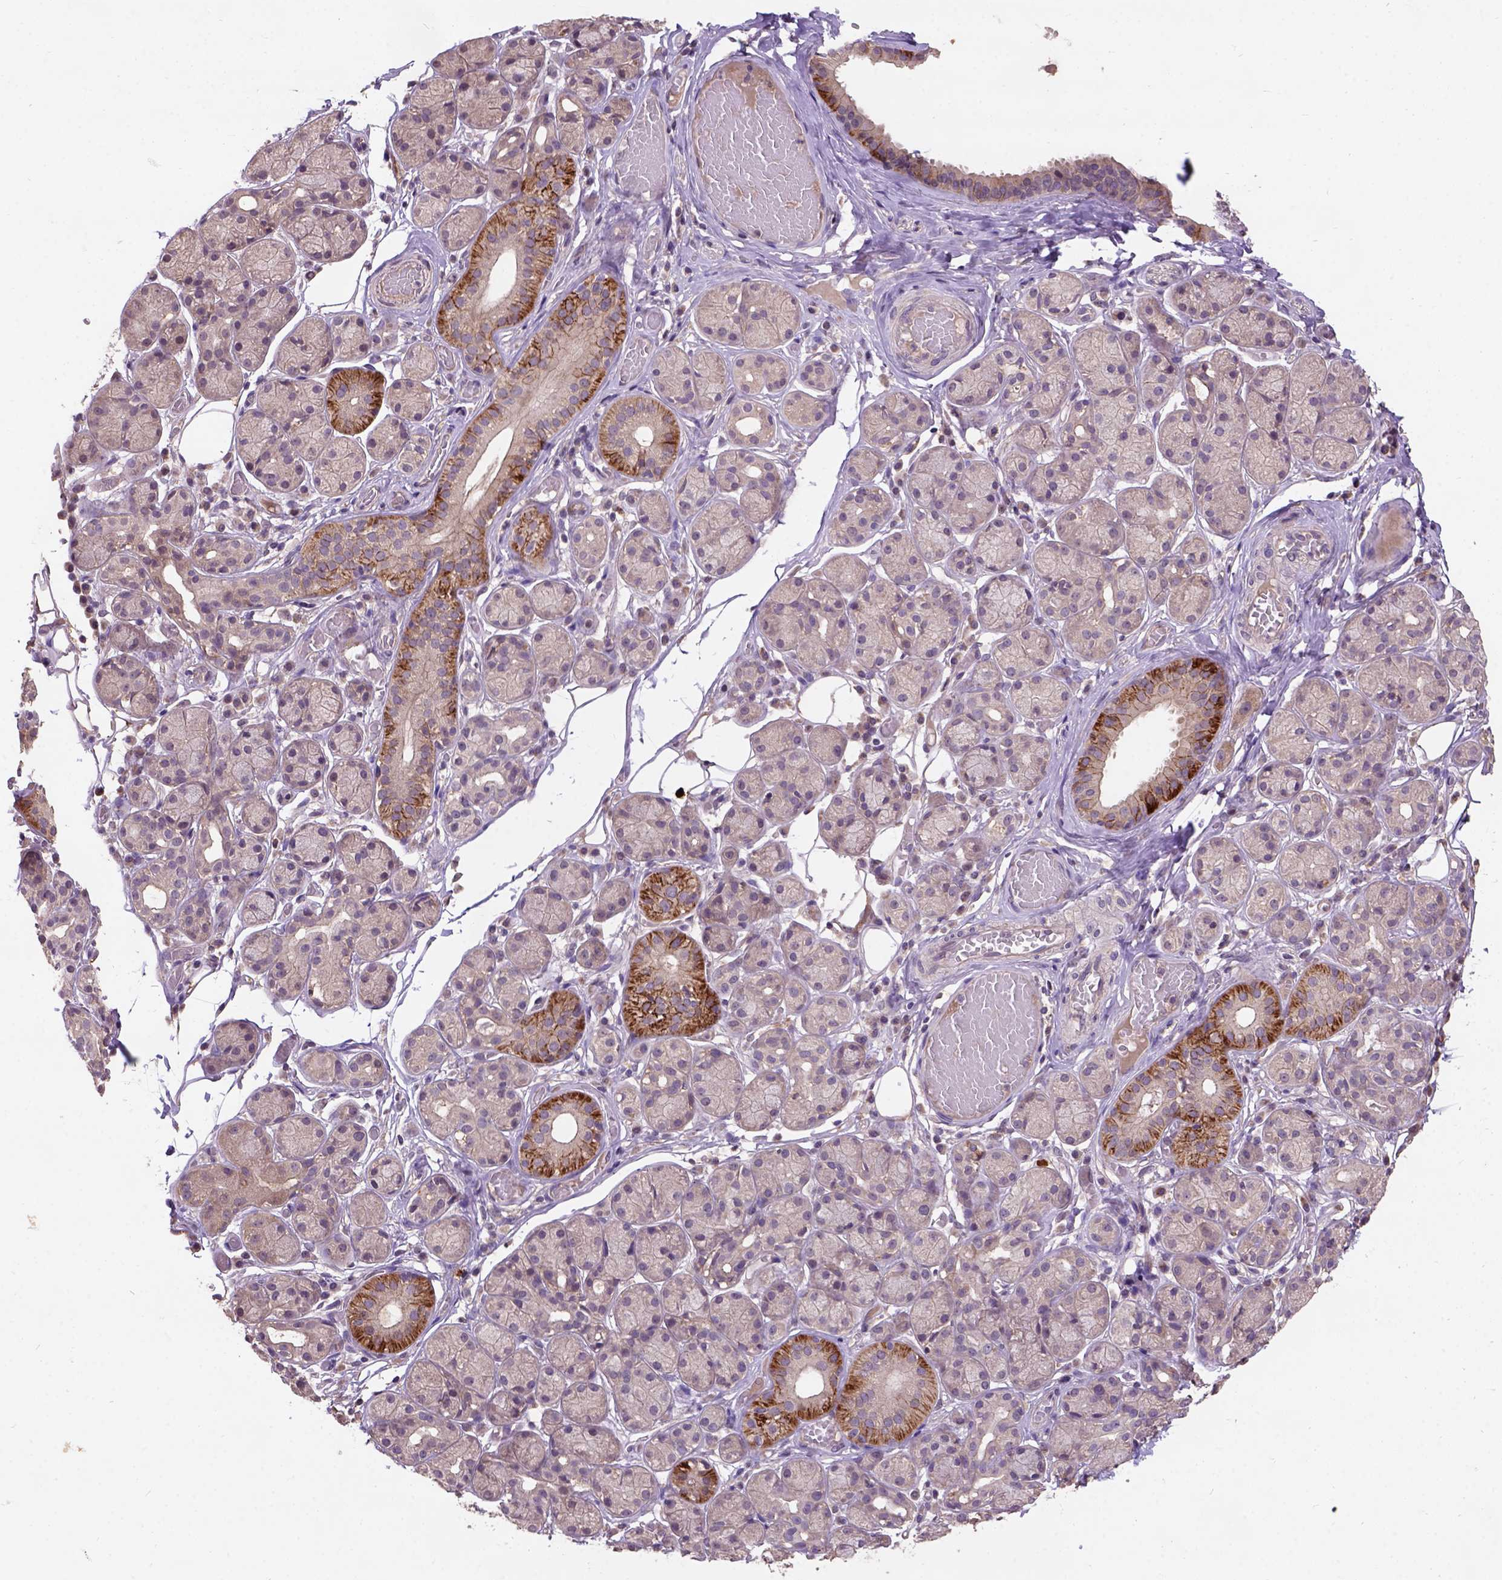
{"staining": {"intensity": "strong", "quantity": "25%-75%", "location": "cytoplasmic/membranous"}, "tissue": "salivary gland", "cell_type": "Glandular cells", "image_type": "normal", "snomed": [{"axis": "morphology", "description": "Normal tissue, NOS"}, {"axis": "topography", "description": "Salivary gland"}, {"axis": "topography", "description": "Peripheral nerve tissue"}], "caption": "Protein analysis of unremarkable salivary gland reveals strong cytoplasmic/membranous positivity in approximately 25%-75% of glandular cells. The protein of interest is stained brown, and the nuclei are stained in blue (DAB IHC with brightfield microscopy, high magnification).", "gene": "KBTBD8", "patient": {"sex": "male", "age": 71}}